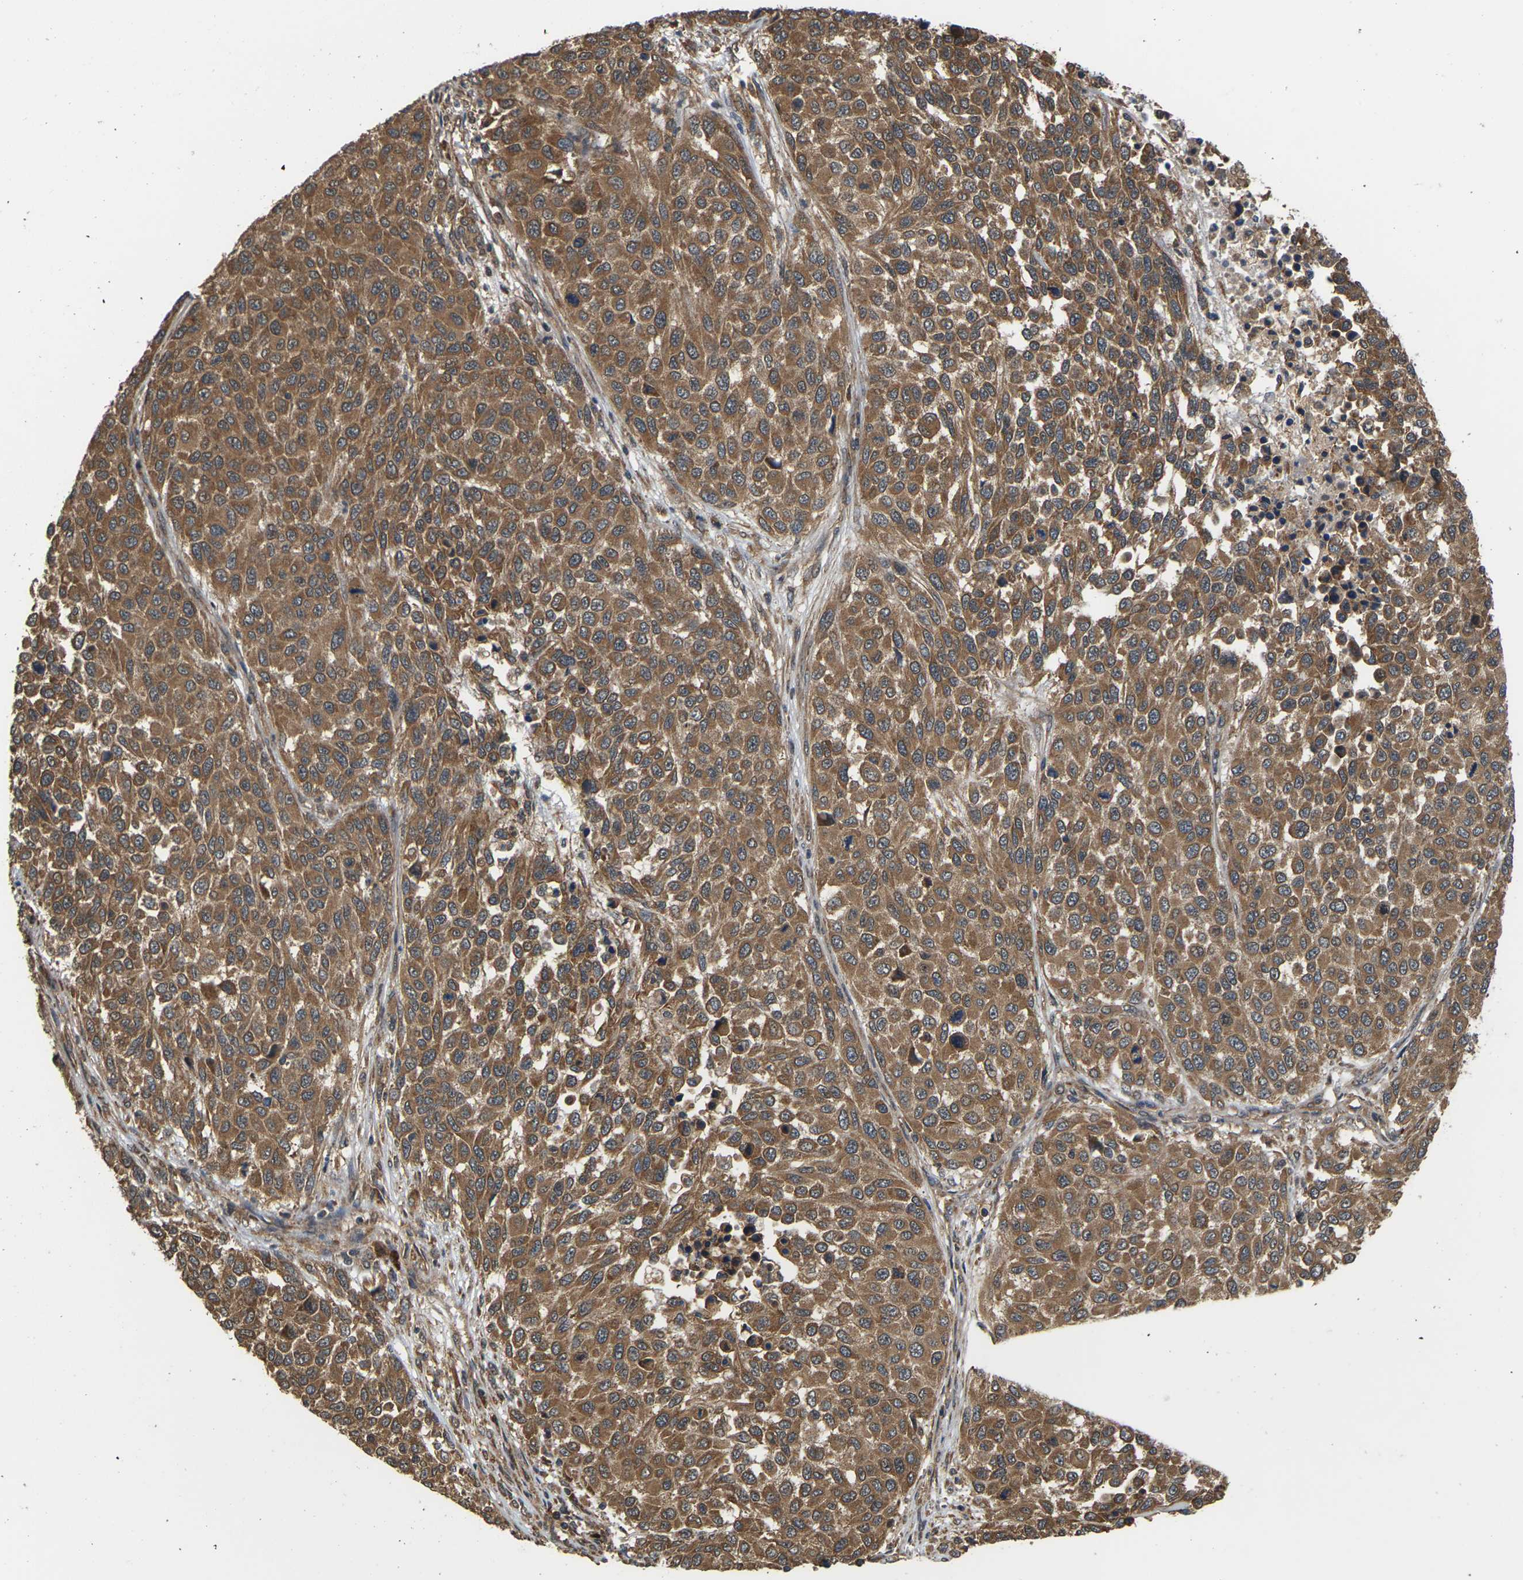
{"staining": {"intensity": "moderate", "quantity": ">75%", "location": "cytoplasmic/membranous"}, "tissue": "melanoma", "cell_type": "Tumor cells", "image_type": "cancer", "snomed": [{"axis": "morphology", "description": "Malignant melanoma, Metastatic site"}, {"axis": "topography", "description": "Lymph node"}], "caption": "Malignant melanoma (metastatic site) stained for a protein displays moderate cytoplasmic/membranous positivity in tumor cells.", "gene": "NRAS", "patient": {"sex": "male", "age": 61}}